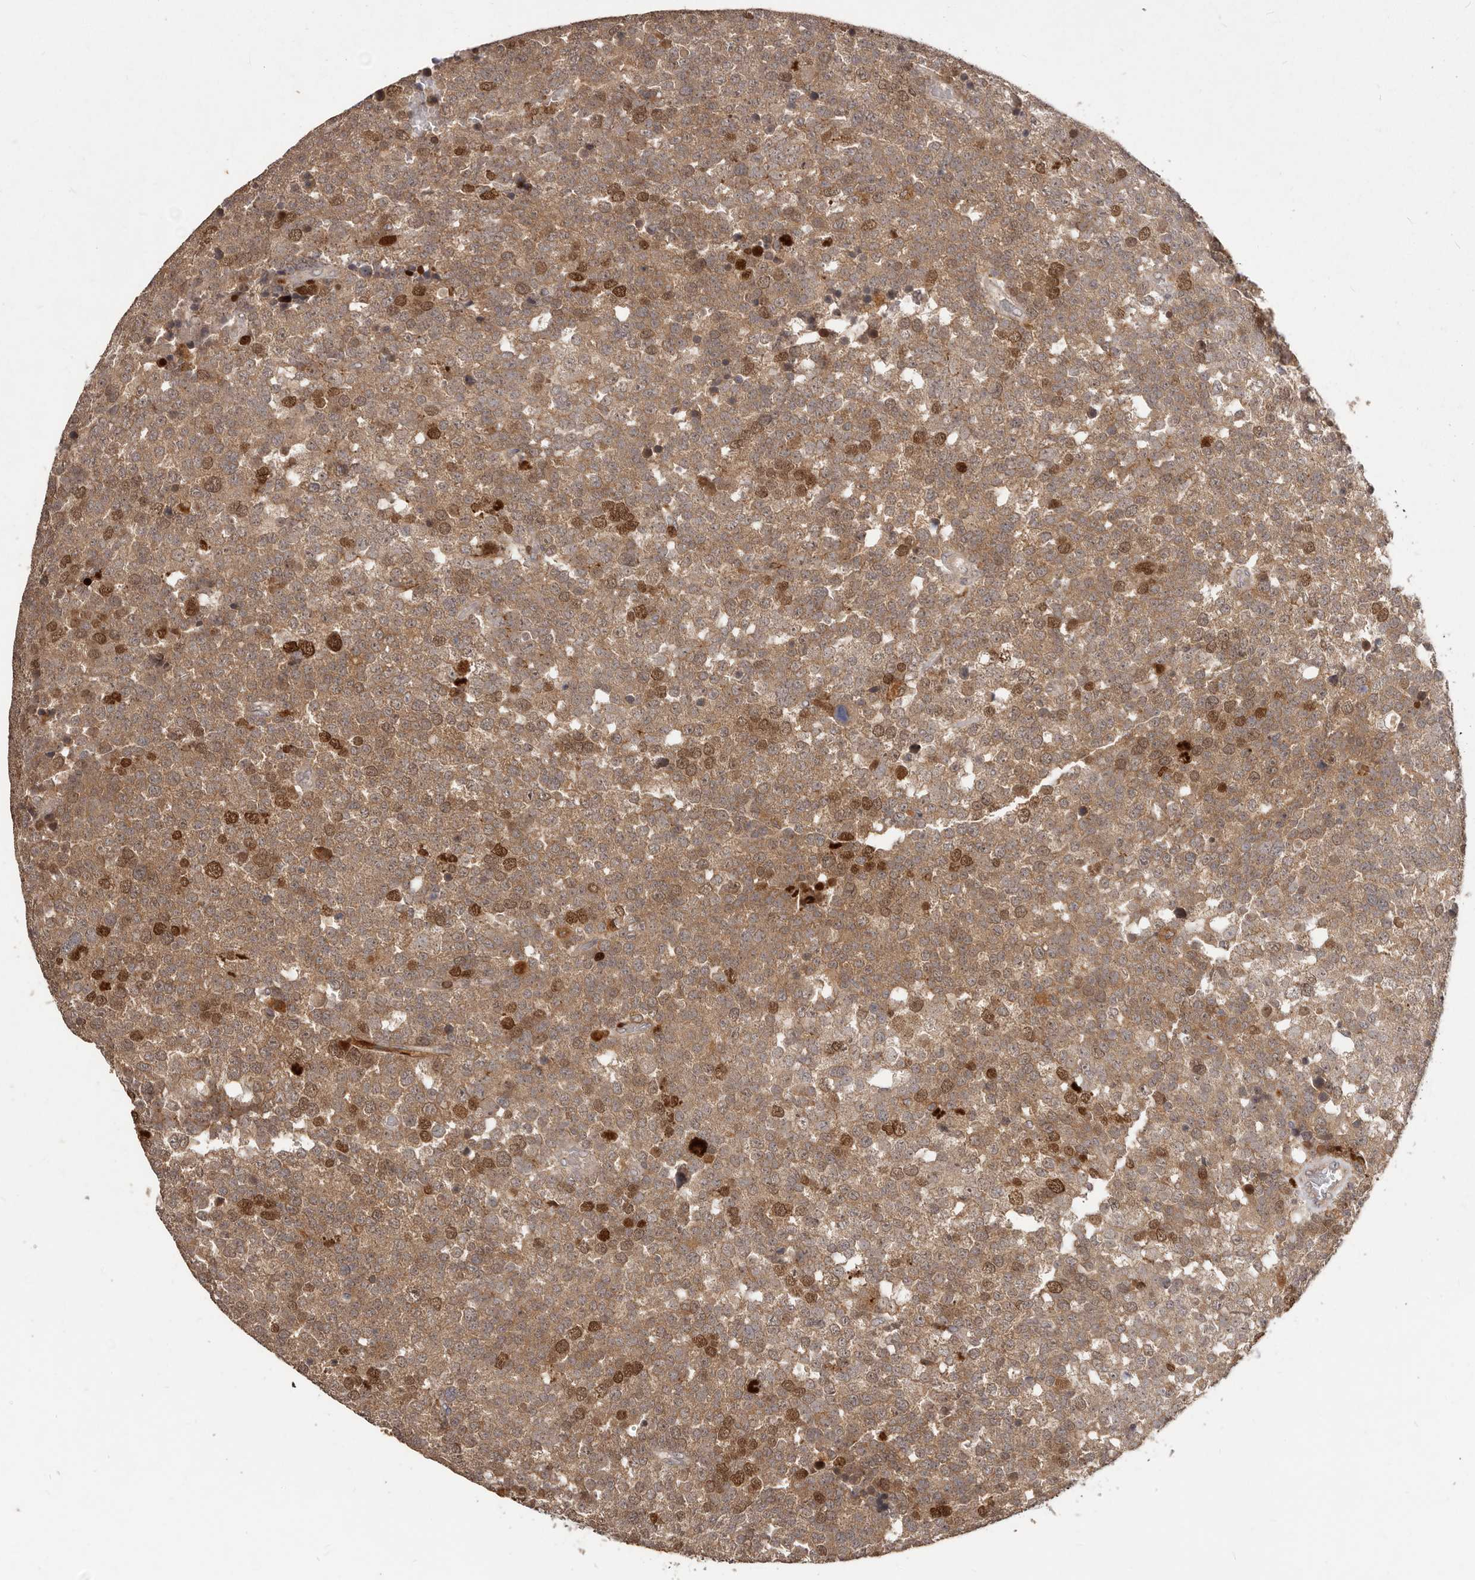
{"staining": {"intensity": "moderate", "quantity": ">75%", "location": "cytoplasmic/membranous,nuclear"}, "tissue": "testis cancer", "cell_type": "Tumor cells", "image_type": "cancer", "snomed": [{"axis": "morphology", "description": "Seminoma, NOS"}, {"axis": "topography", "description": "Testis"}], "caption": "Testis seminoma tissue reveals moderate cytoplasmic/membranous and nuclear expression in about >75% of tumor cells, visualized by immunohistochemistry. Ihc stains the protein in brown and the nuclei are stained blue.", "gene": "RNF187", "patient": {"sex": "male", "age": 71}}